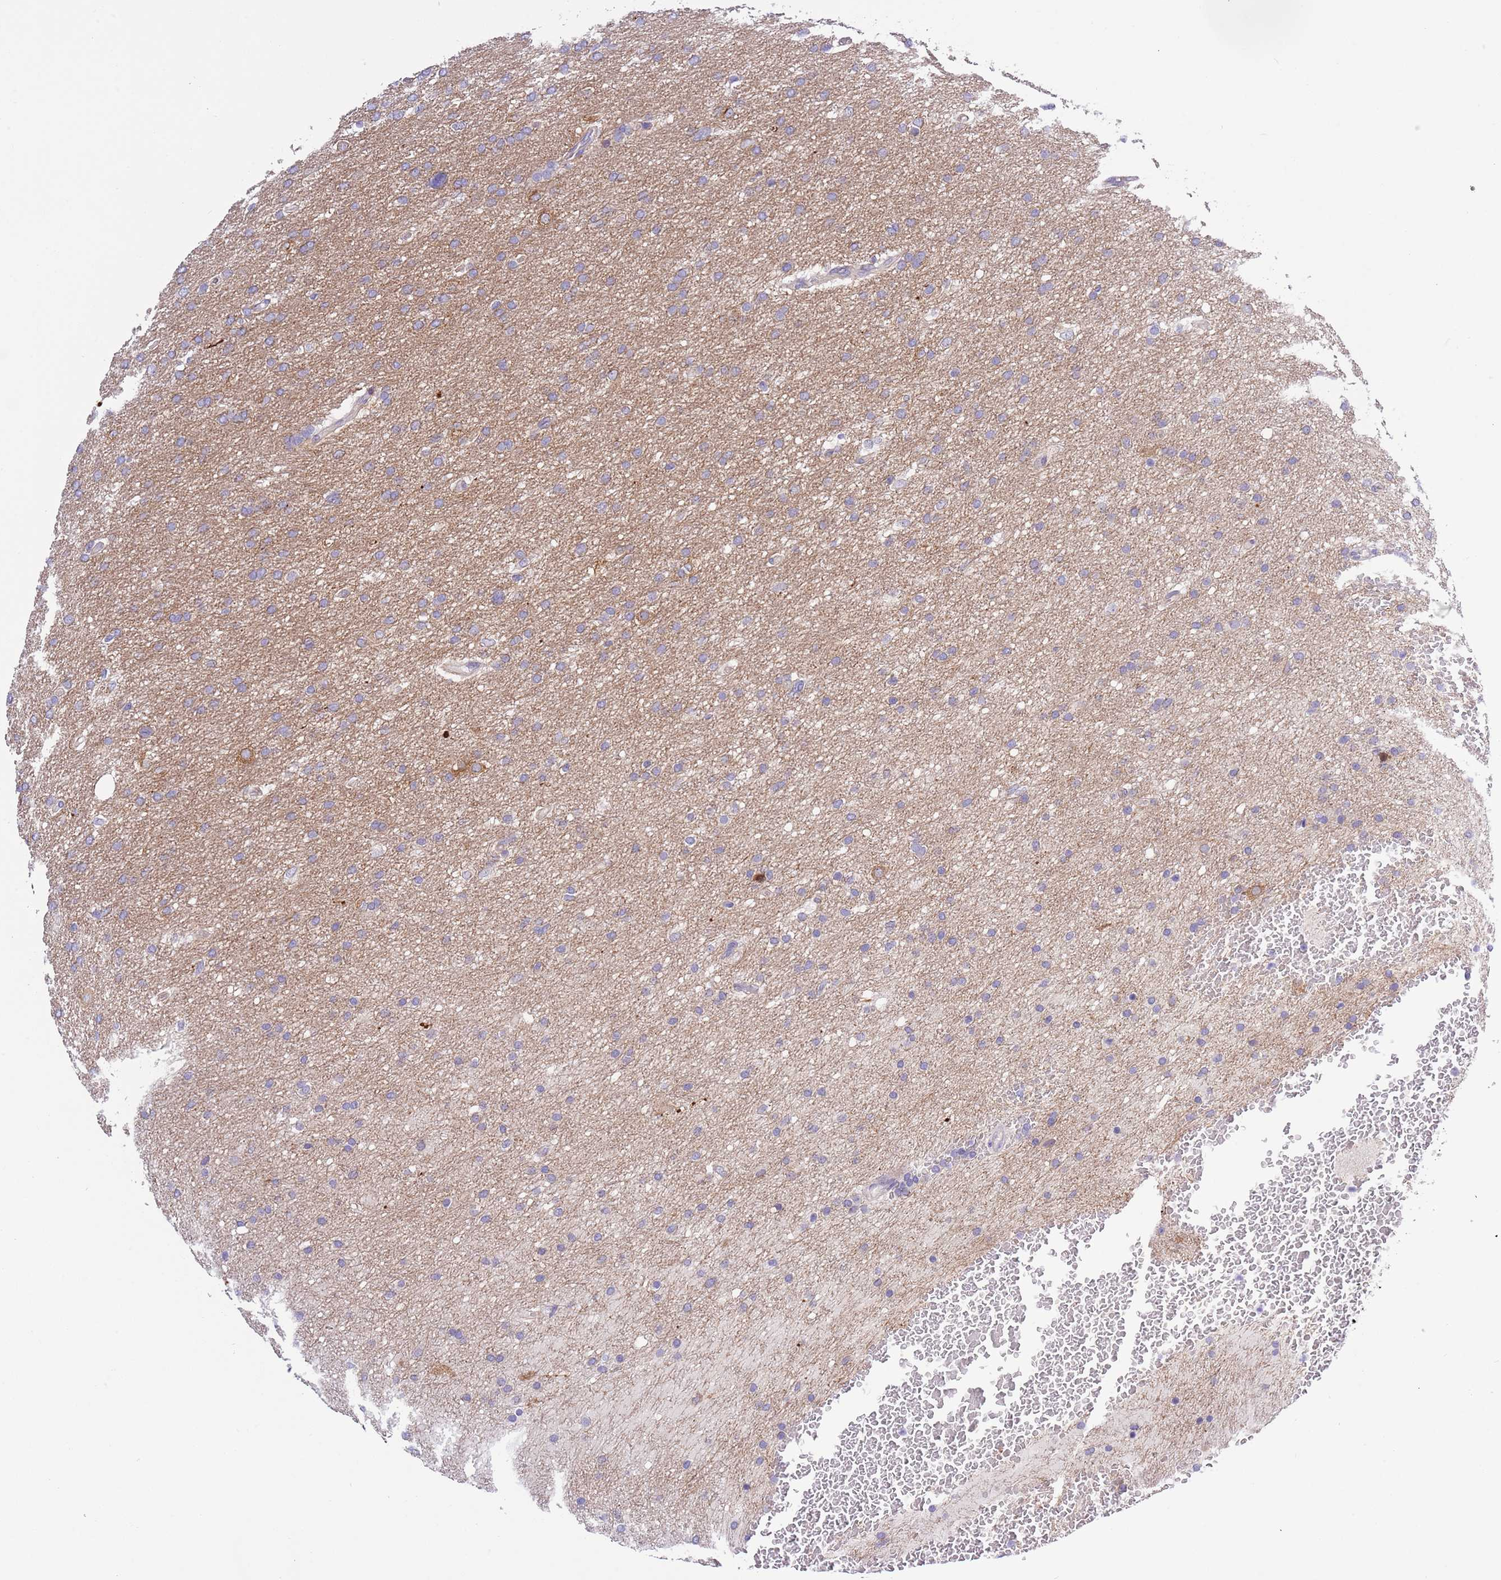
{"staining": {"intensity": "weak", "quantity": "<25%", "location": "cytoplasmic/membranous"}, "tissue": "glioma", "cell_type": "Tumor cells", "image_type": "cancer", "snomed": [{"axis": "morphology", "description": "Glioma, malignant, High grade"}, {"axis": "topography", "description": "Cerebral cortex"}], "caption": "Malignant glioma (high-grade) was stained to show a protein in brown. There is no significant positivity in tumor cells. (DAB (3,3'-diaminobenzidine) immunohistochemistry (IHC) visualized using brightfield microscopy, high magnification).", "gene": "NET1", "patient": {"sex": "female", "age": 36}}